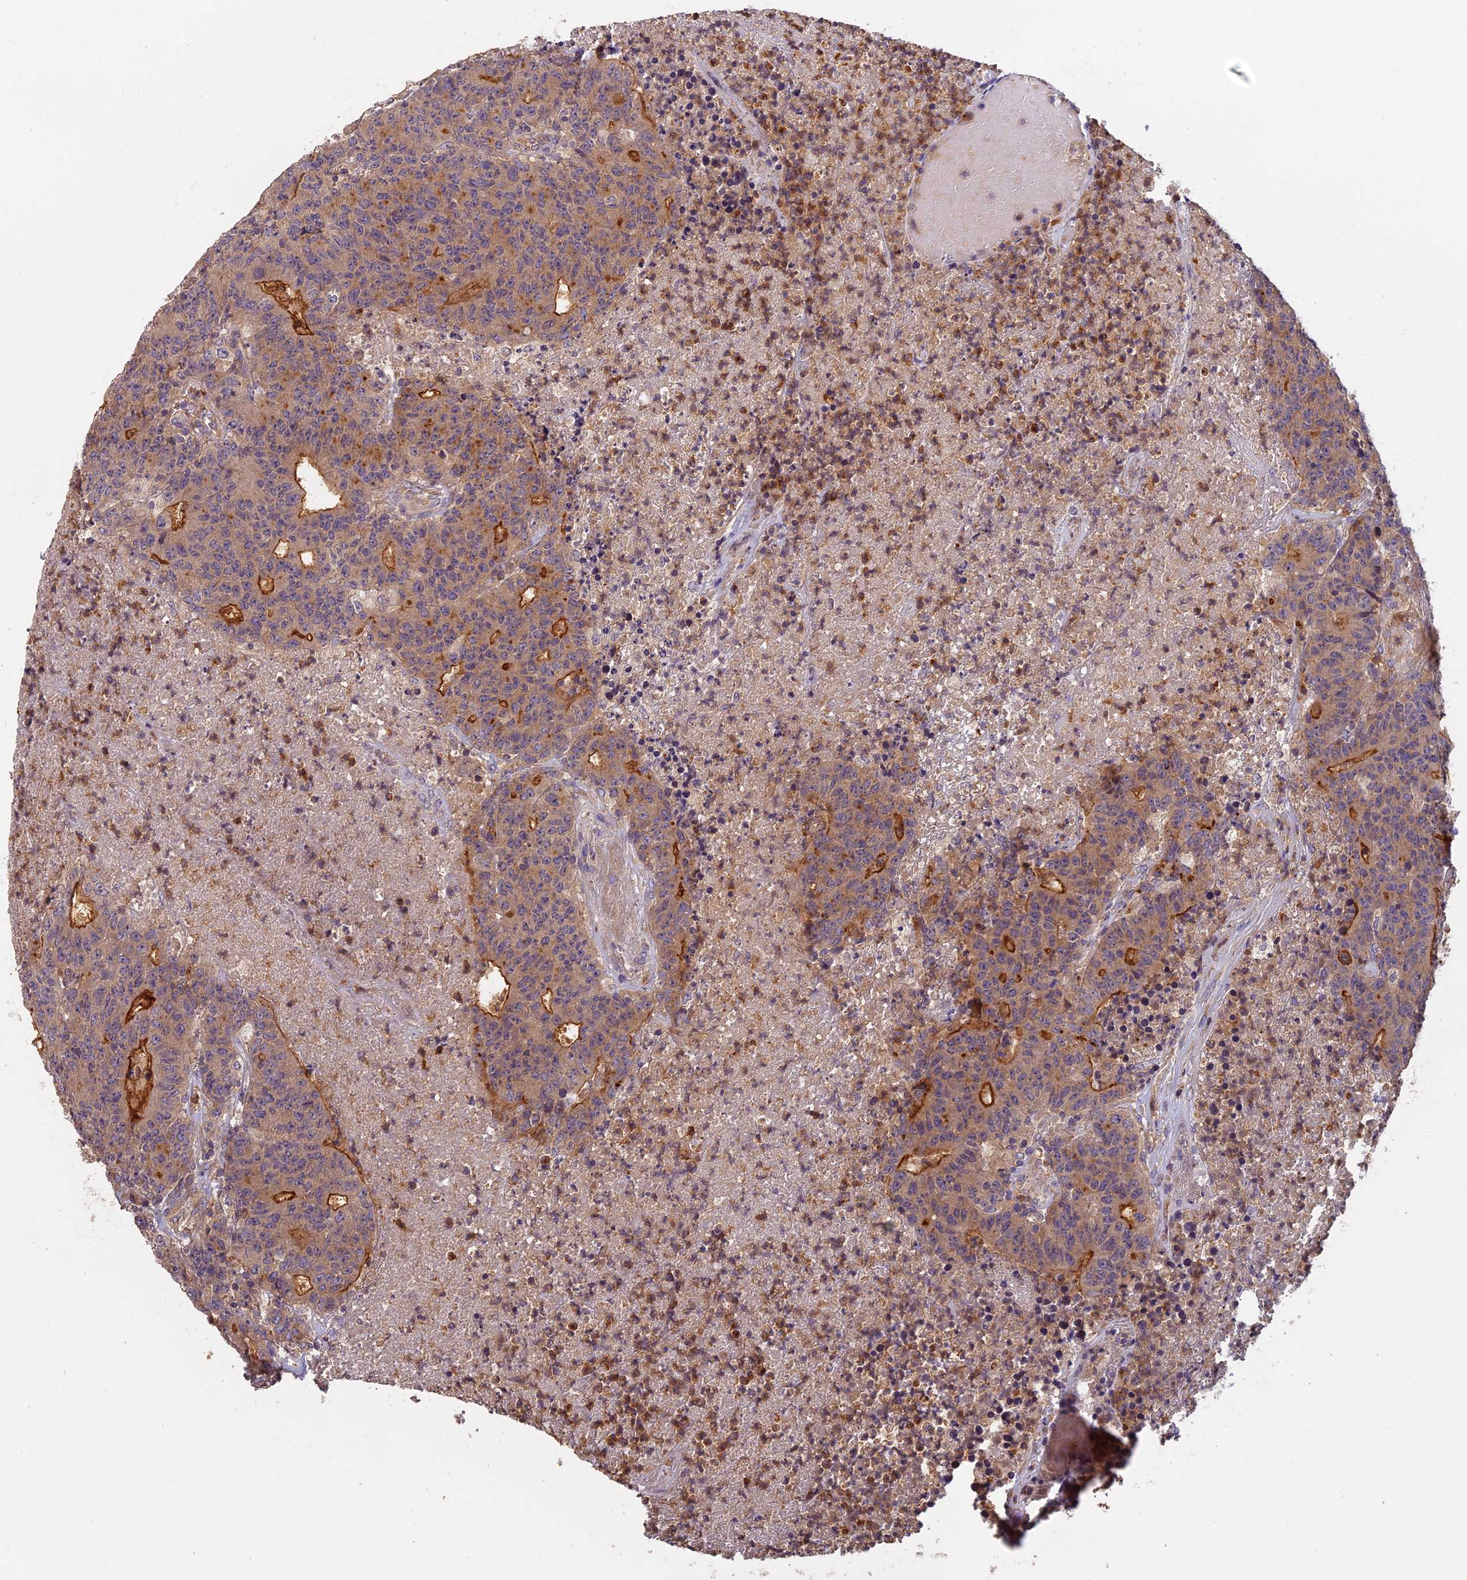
{"staining": {"intensity": "moderate", "quantity": "25%-75%", "location": "cytoplasmic/membranous"}, "tissue": "colorectal cancer", "cell_type": "Tumor cells", "image_type": "cancer", "snomed": [{"axis": "morphology", "description": "Adenocarcinoma, NOS"}, {"axis": "topography", "description": "Colon"}], "caption": "Tumor cells exhibit medium levels of moderate cytoplasmic/membranous staining in approximately 25%-75% of cells in human colorectal cancer. (DAB IHC with brightfield microscopy, high magnification).", "gene": "AP4E1", "patient": {"sex": "female", "age": 75}}